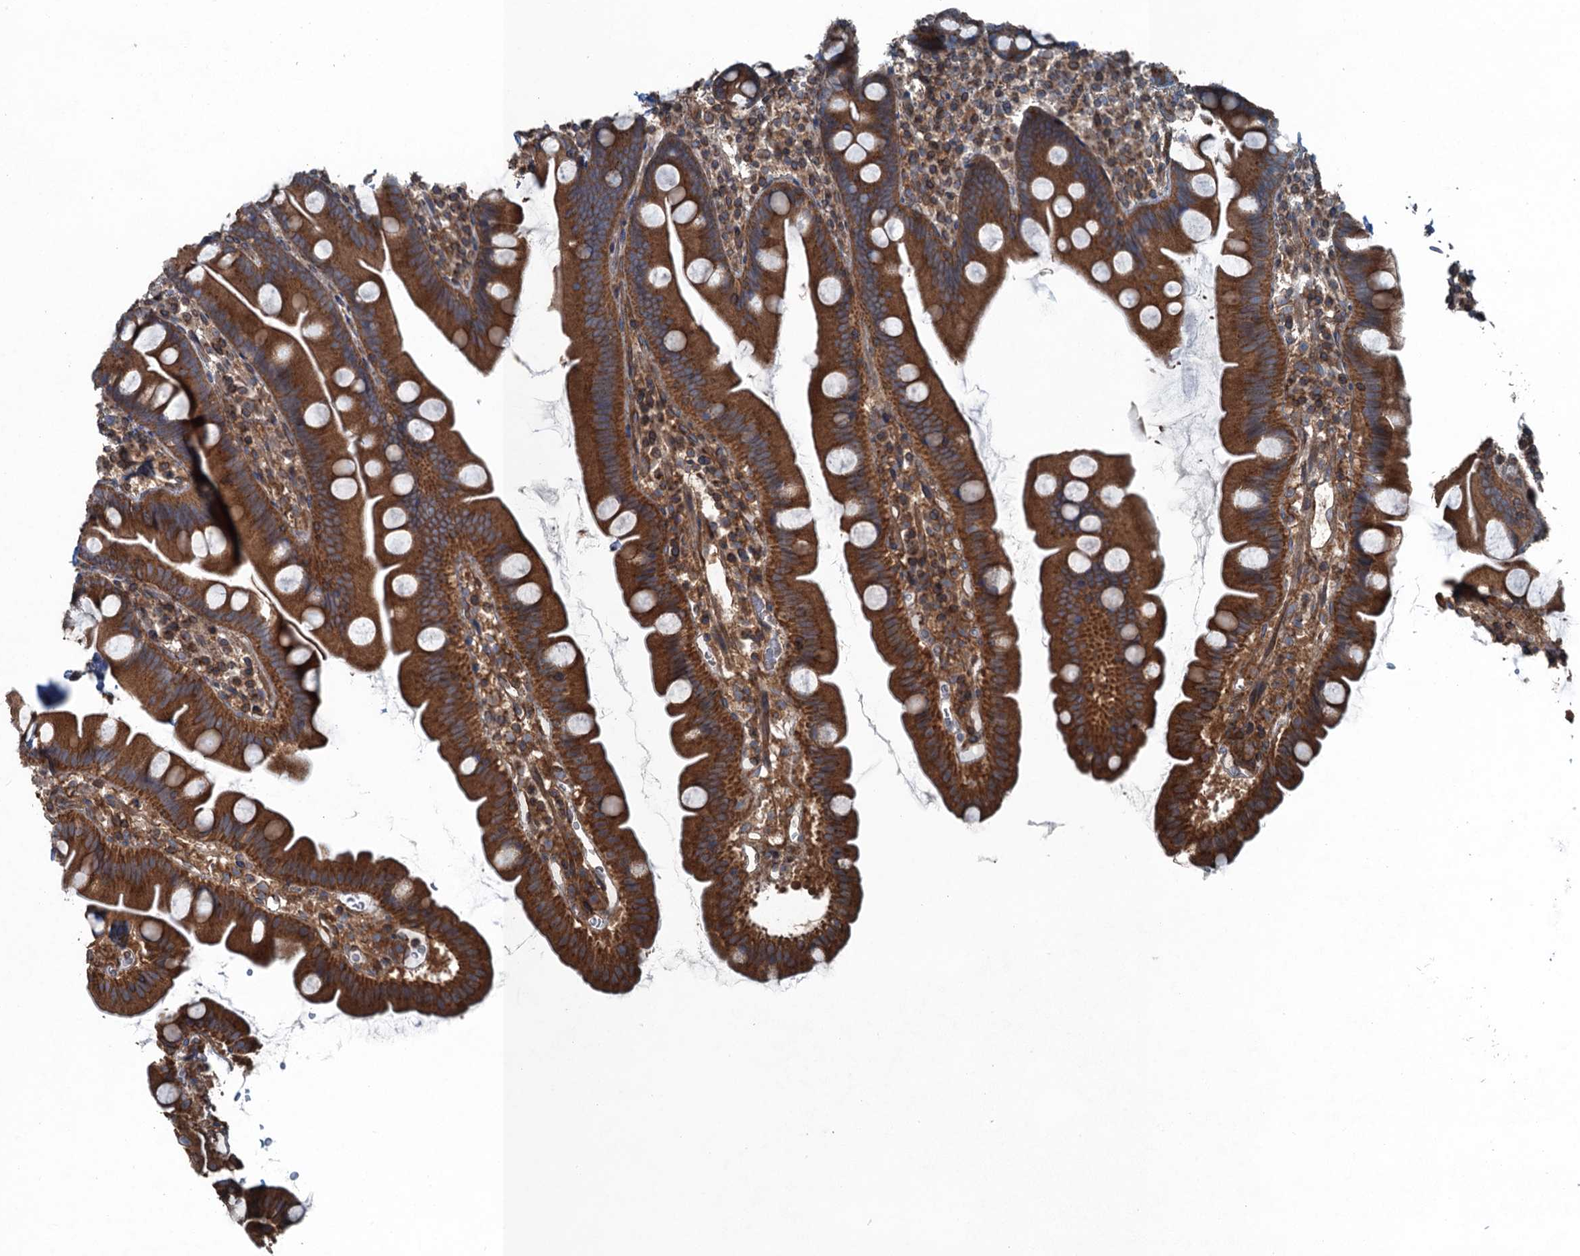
{"staining": {"intensity": "strong", "quantity": ">75%", "location": "cytoplasmic/membranous"}, "tissue": "small intestine", "cell_type": "Glandular cells", "image_type": "normal", "snomed": [{"axis": "morphology", "description": "Normal tissue, NOS"}, {"axis": "topography", "description": "Small intestine"}], "caption": "High-magnification brightfield microscopy of unremarkable small intestine stained with DAB (brown) and counterstained with hematoxylin (blue). glandular cells exhibit strong cytoplasmic/membranous positivity is seen in approximately>75% of cells.", "gene": "TRAPPC8", "patient": {"sex": "female", "age": 68}}